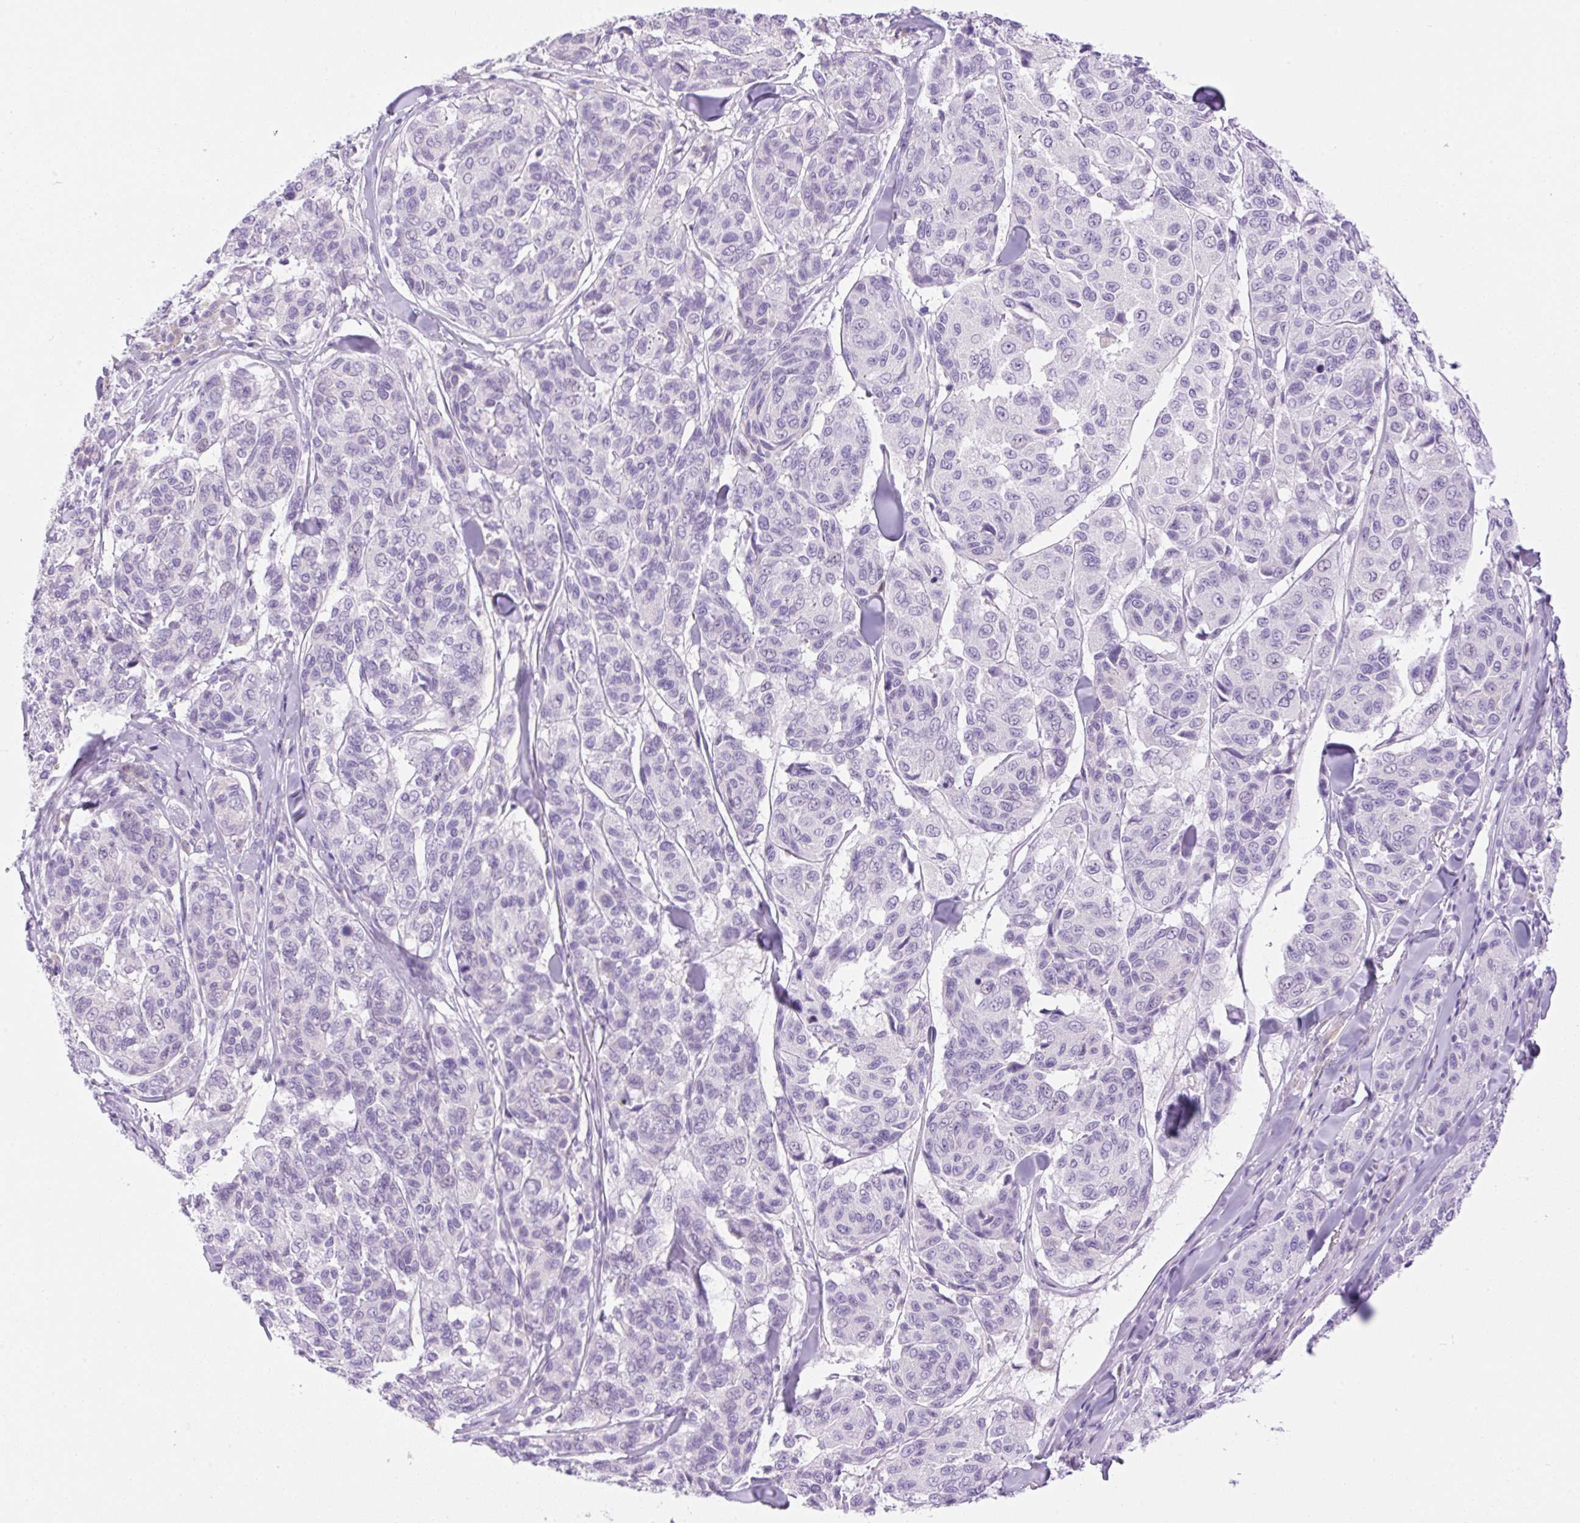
{"staining": {"intensity": "negative", "quantity": "none", "location": "none"}, "tissue": "melanoma", "cell_type": "Tumor cells", "image_type": "cancer", "snomed": [{"axis": "morphology", "description": "Malignant melanoma, NOS"}, {"axis": "topography", "description": "Skin"}], "caption": "IHC image of neoplastic tissue: human malignant melanoma stained with DAB (3,3'-diaminobenzidine) reveals no significant protein staining in tumor cells.", "gene": "PALM3", "patient": {"sex": "female", "age": 66}}